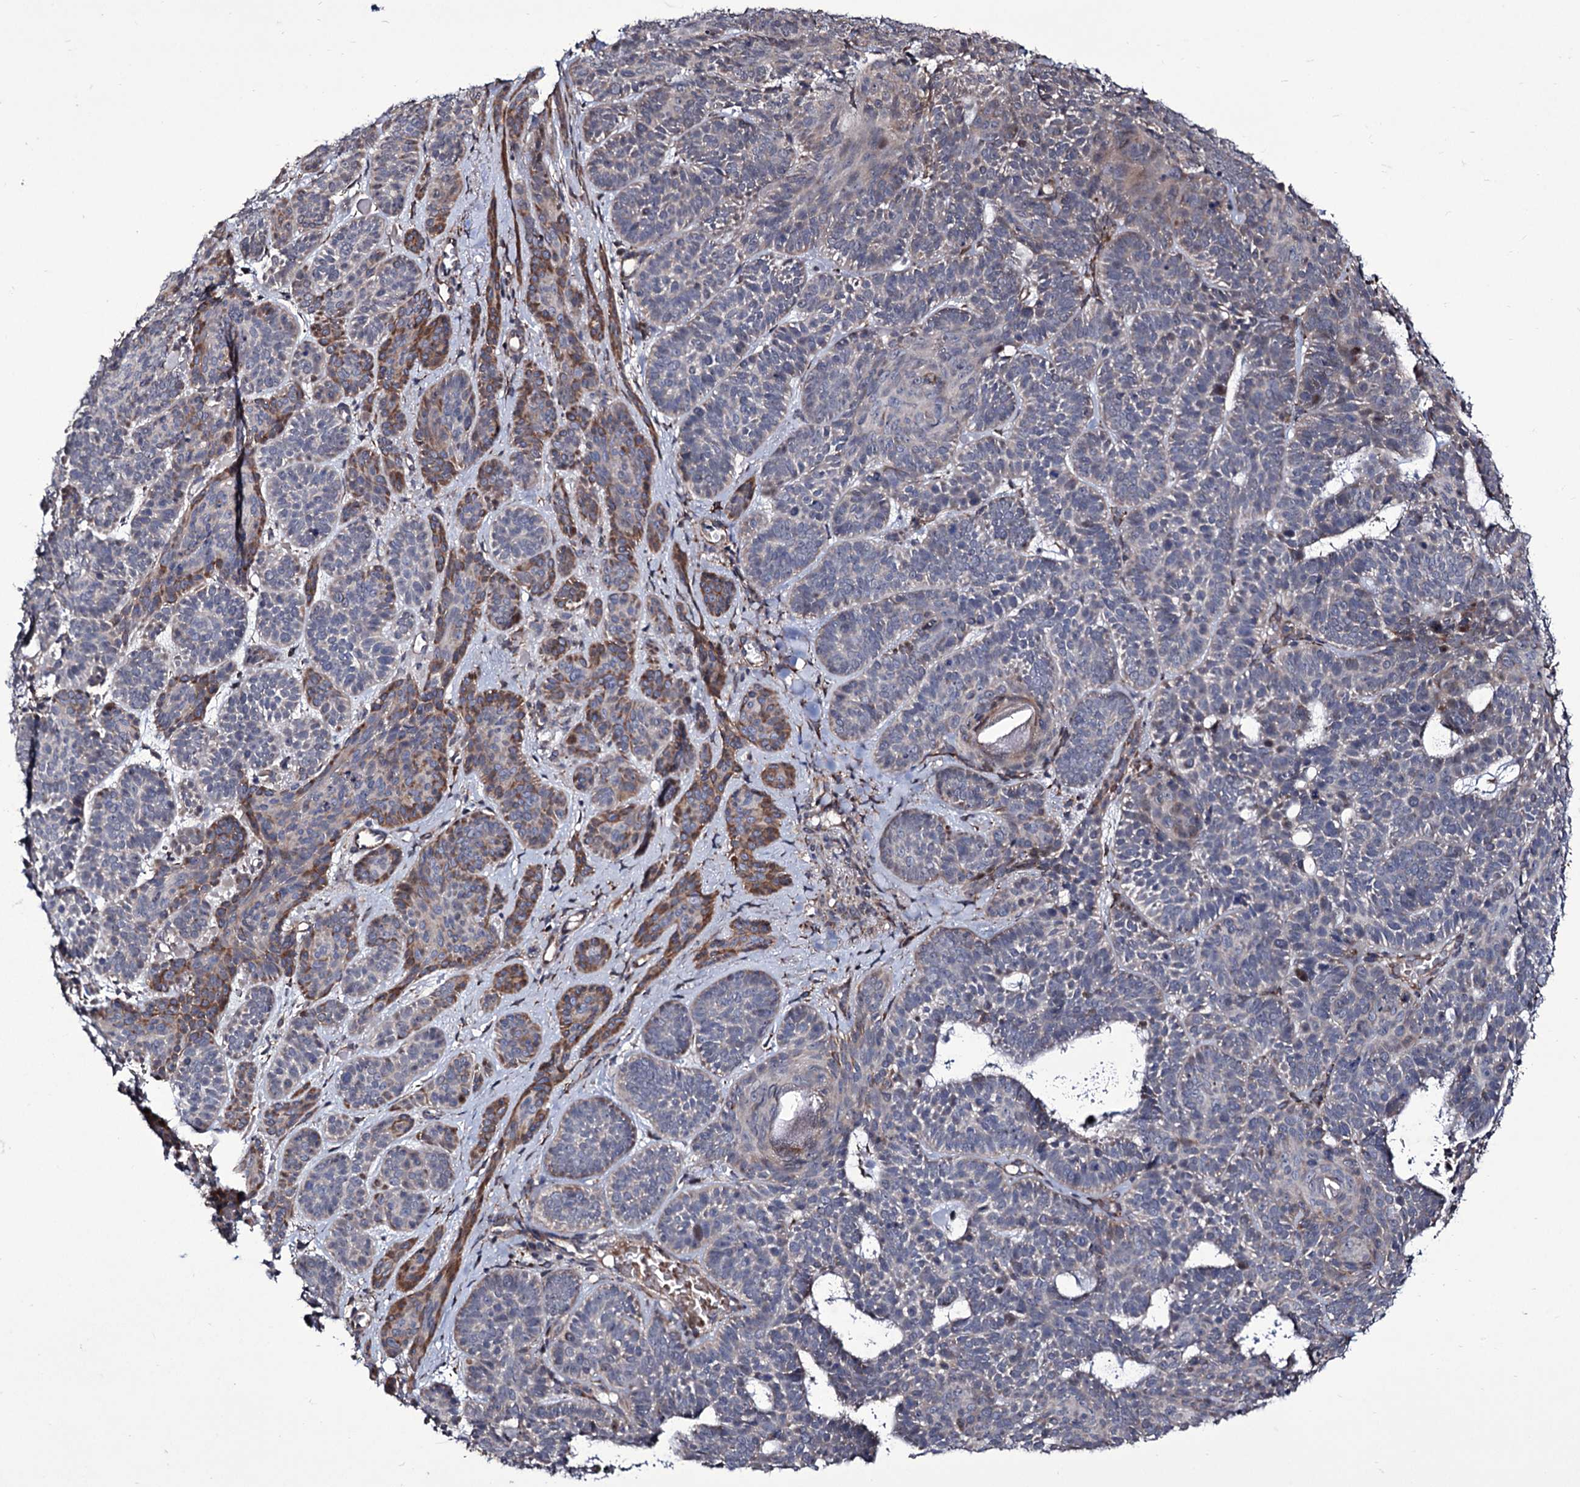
{"staining": {"intensity": "moderate", "quantity": "<25%", "location": "cytoplasmic/membranous"}, "tissue": "skin cancer", "cell_type": "Tumor cells", "image_type": "cancer", "snomed": [{"axis": "morphology", "description": "Basal cell carcinoma"}, {"axis": "topography", "description": "Skin"}], "caption": "This histopathology image demonstrates IHC staining of human basal cell carcinoma (skin), with low moderate cytoplasmic/membranous positivity in approximately <25% of tumor cells.", "gene": "TUBGCP5", "patient": {"sex": "male", "age": 85}}